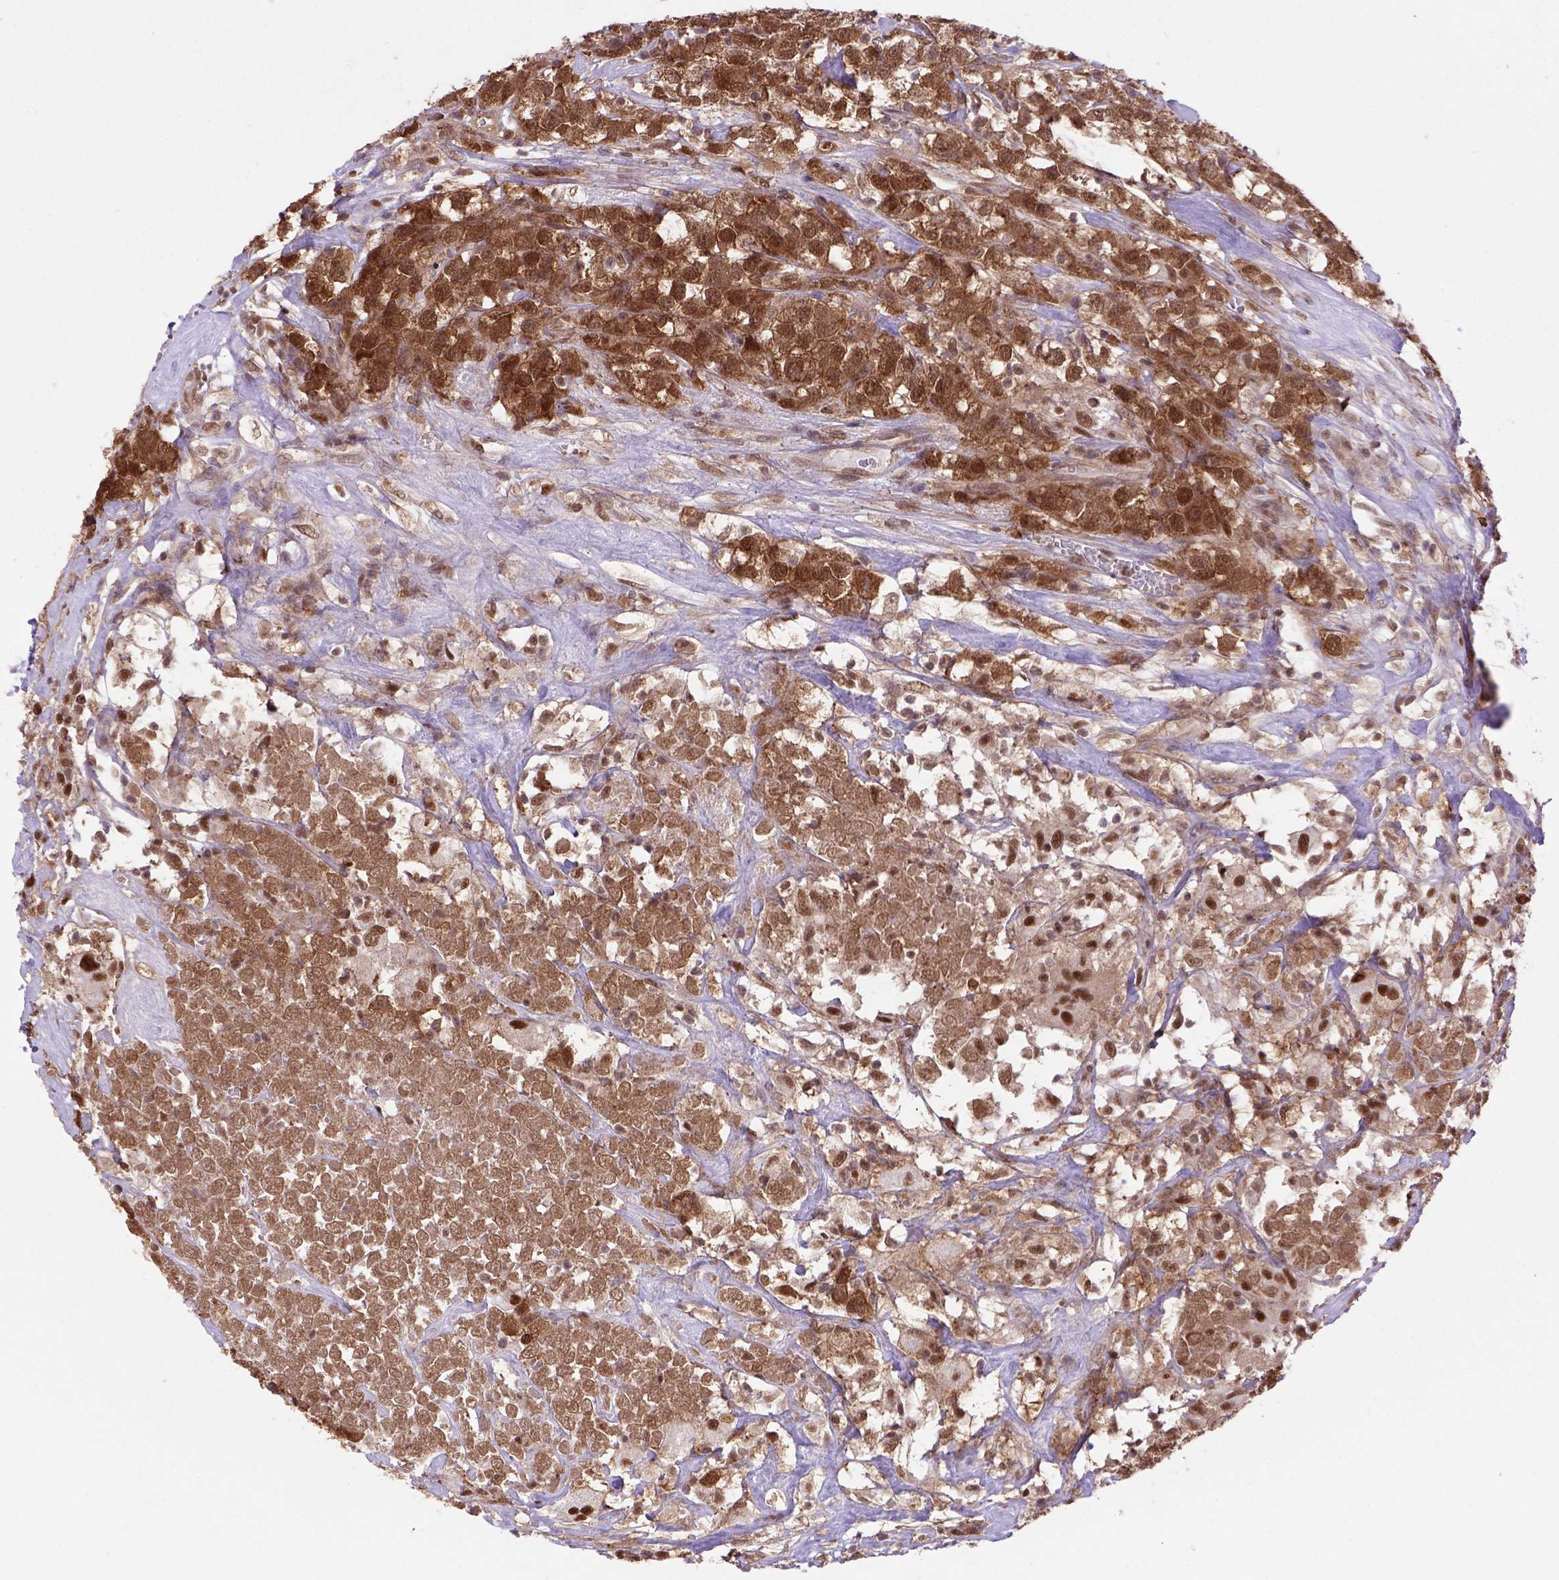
{"staining": {"intensity": "strong", "quantity": ">75%", "location": "cytoplasmic/membranous,nuclear"}, "tissue": "testis cancer", "cell_type": "Tumor cells", "image_type": "cancer", "snomed": [{"axis": "morphology", "description": "Seminoma, NOS"}, {"axis": "topography", "description": "Testis"}], "caption": "This histopathology image displays immunohistochemistry (IHC) staining of testis cancer, with high strong cytoplasmic/membranous and nuclear positivity in approximately >75% of tumor cells.", "gene": "PSMC2", "patient": {"sex": "male", "age": 59}}